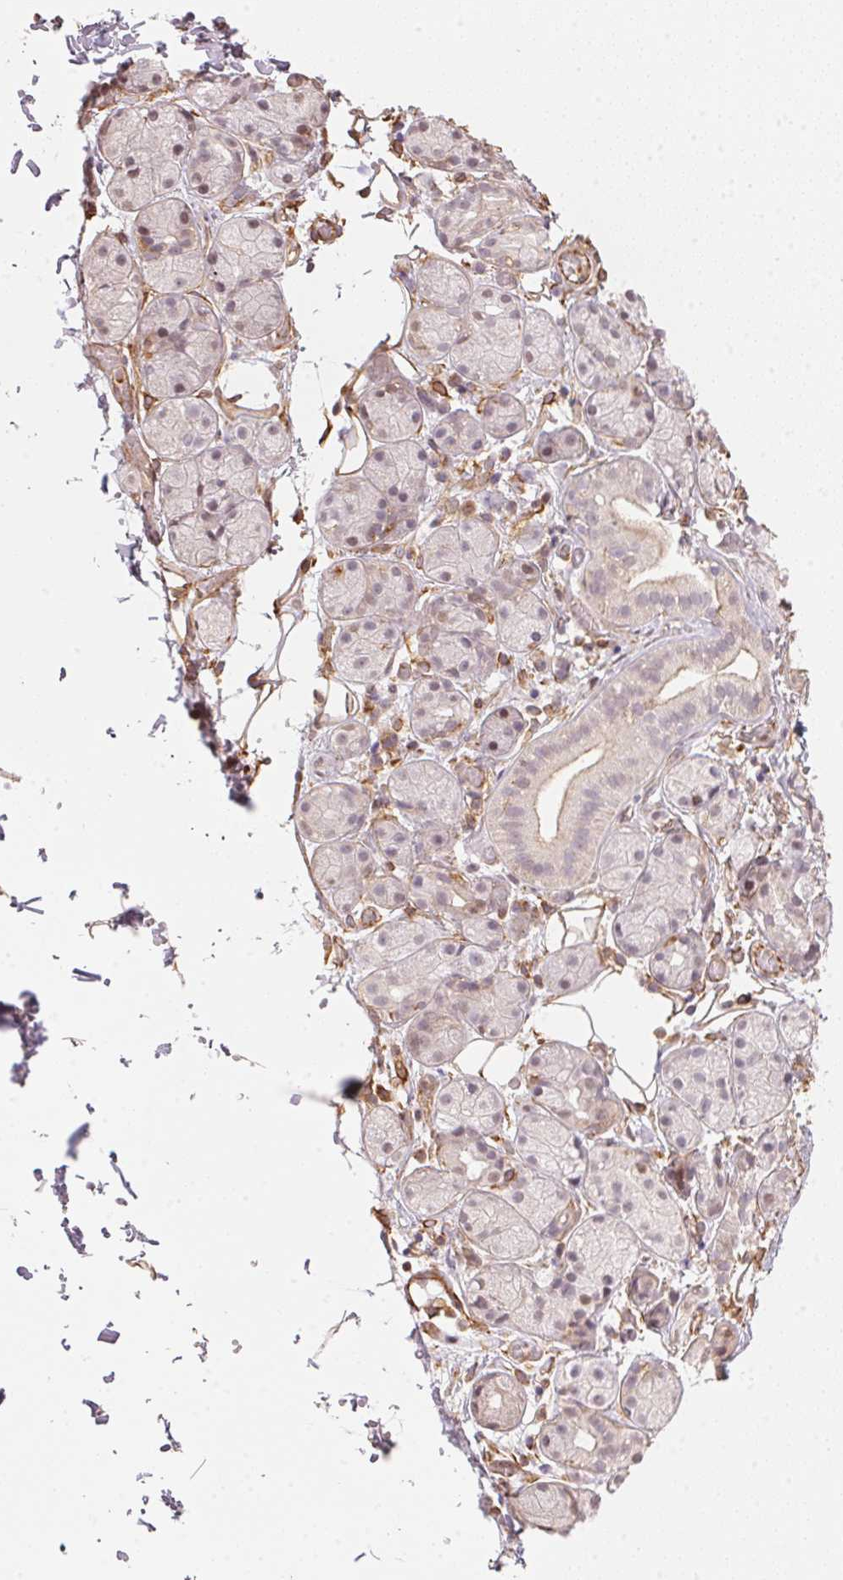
{"staining": {"intensity": "weak", "quantity": "<25%", "location": "cytoplasmic/membranous"}, "tissue": "salivary gland", "cell_type": "Glandular cells", "image_type": "normal", "snomed": [{"axis": "morphology", "description": "Normal tissue, NOS"}, {"axis": "topography", "description": "Salivary gland"}, {"axis": "topography", "description": "Peripheral nerve tissue"}], "caption": "IHC photomicrograph of unremarkable salivary gland: human salivary gland stained with DAB reveals no significant protein expression in glandular cells. (Brightfield microscopy of DAB immunohistochemistry at high magnification).", "gene": "FOXR2", "patient": {"sex": "male", "age": 71}}